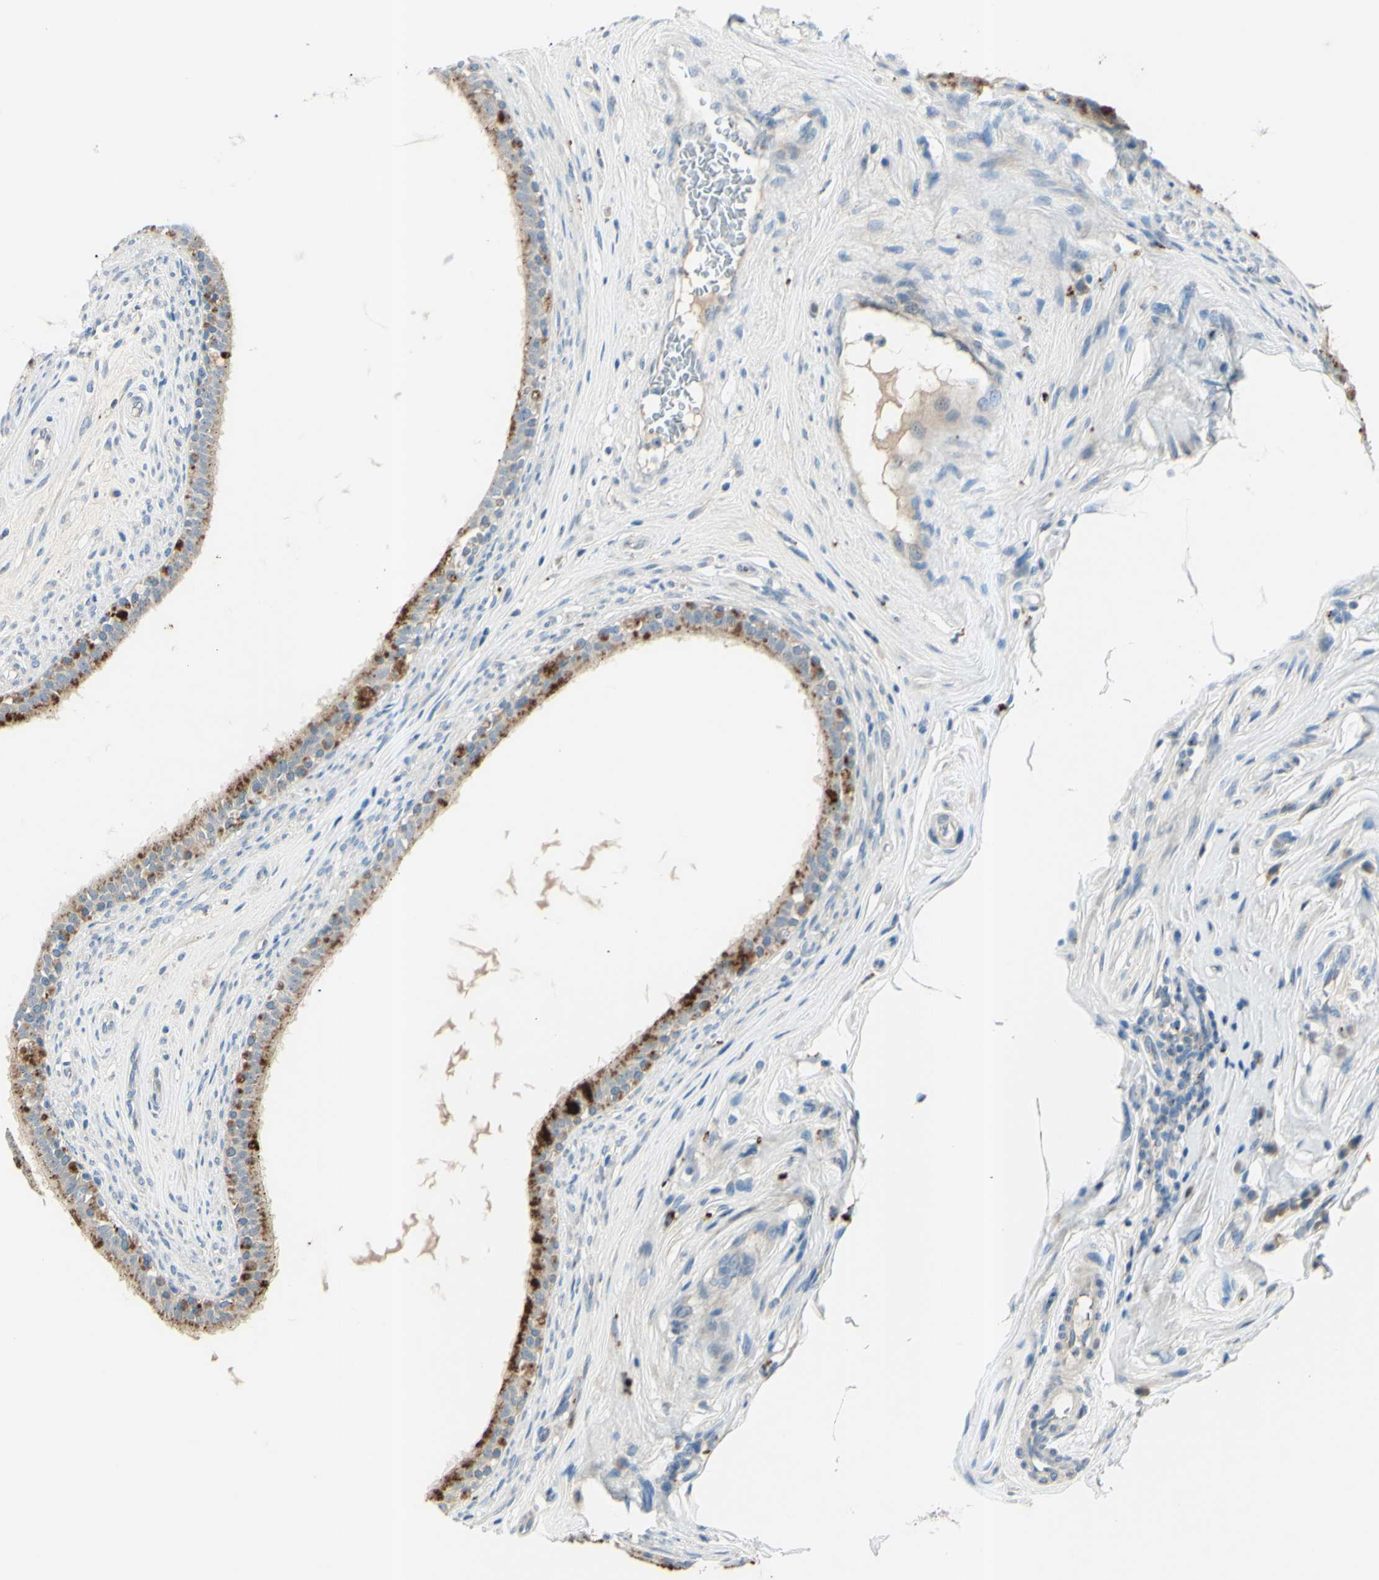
{"staining": {"intensity": "moderate", "quantity": ">75%", "location": "cytoplasmic/membranous"}, "tissue": "epididymis", "cell_type": "Glandular cells", "image_type": "normal", "snomed": [{"axis": "morphology", "description": "Normal tissue, NOS"}, {"axis": "morphology", "description": "Inflammation, NOS"}, {"axis": "topography", "description": "Epididymis"}], "caption": "Moderate cytoplasmic/membranous protein expression is appreciated in about >75% of glandular cells in epididymis.", "gene": "B4GALT1", "patient": {"sex": "male", "age": 84}}